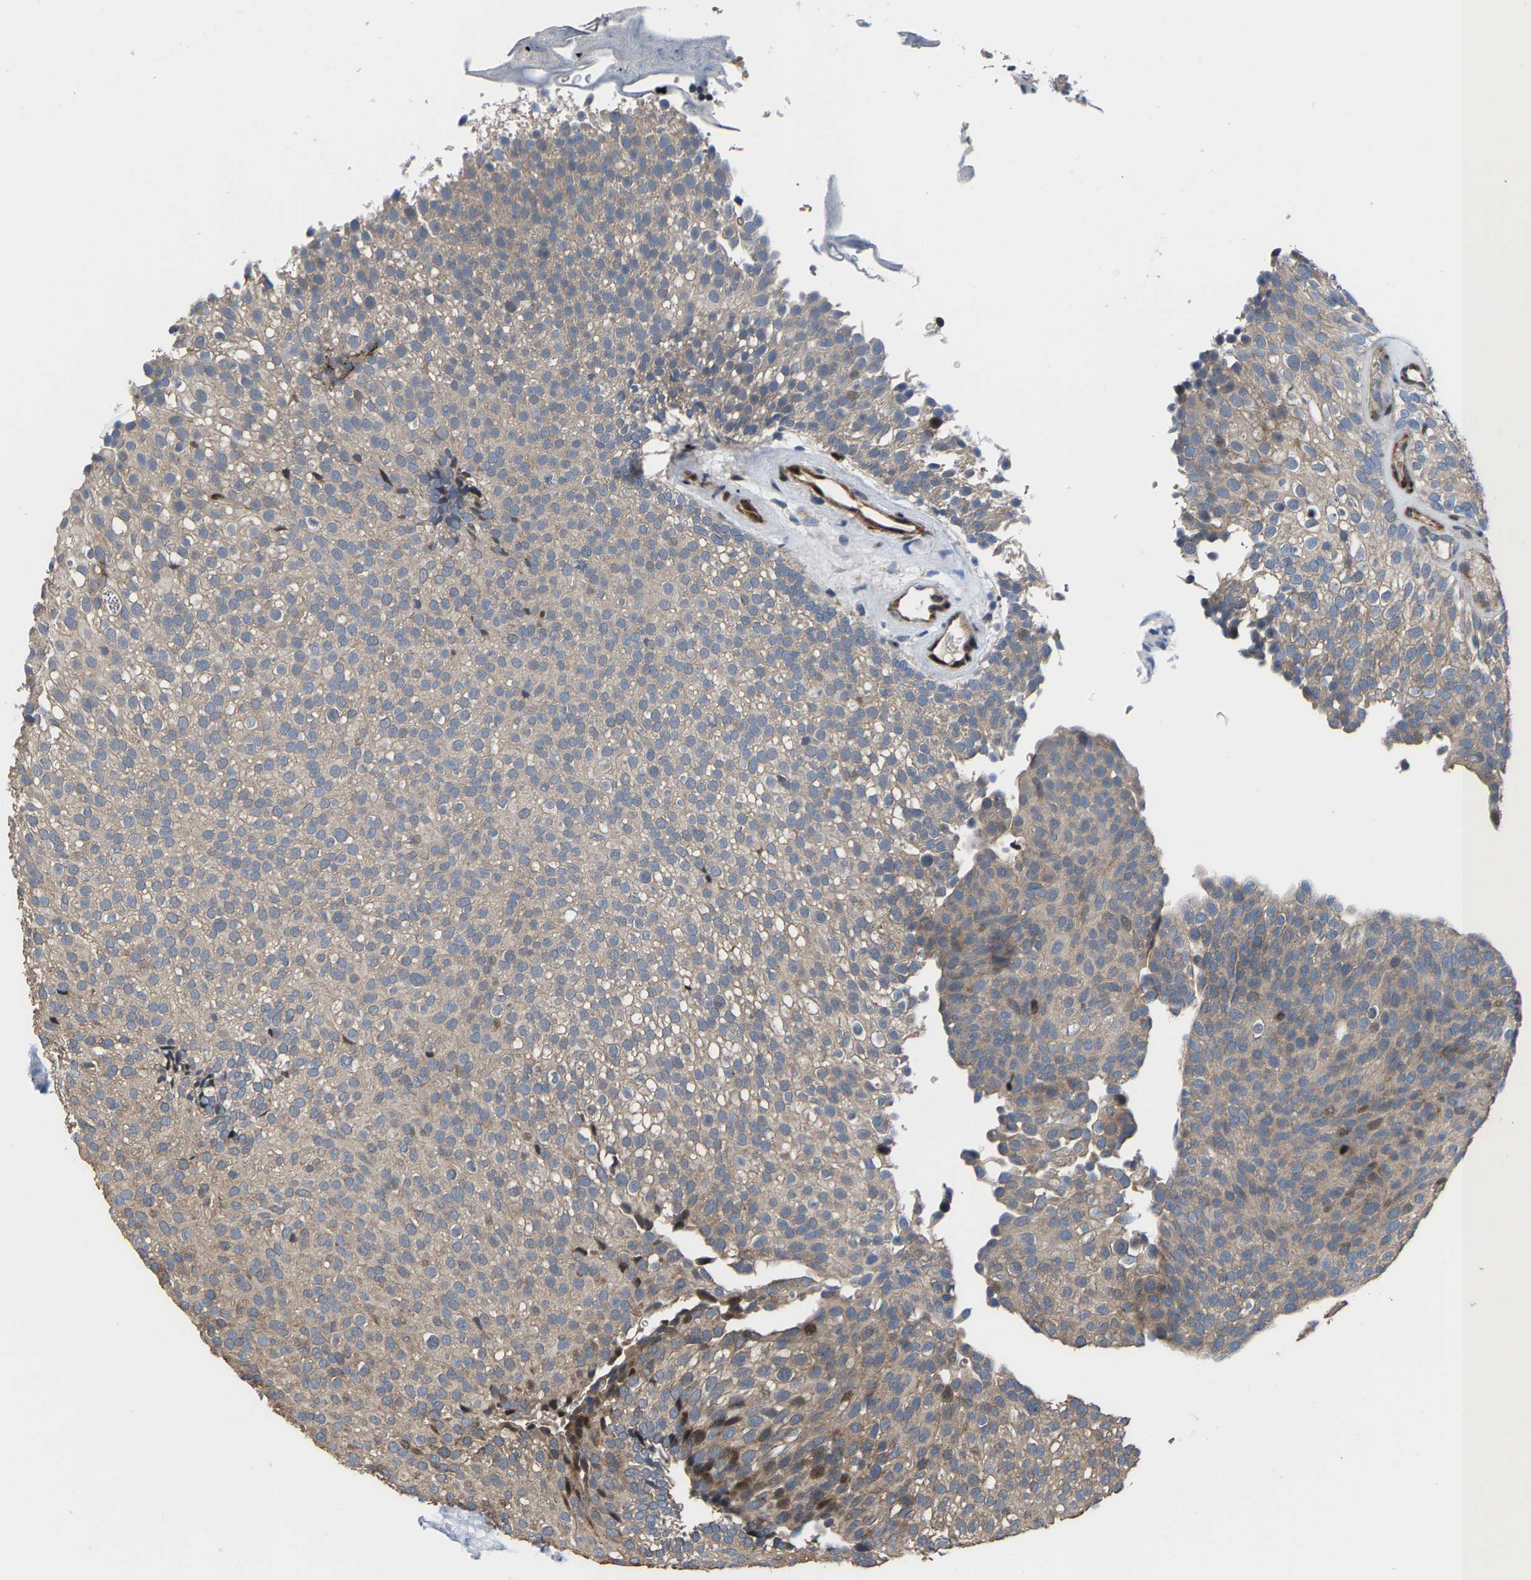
{"staining": {"intensity": "weak", "quantity": "<25%", "location": "cytoplasmic/membranous,nuclear"}, "tissue": "urothelial cancer", "cell_type": "Tumor cells", "image_type": "cancer", "snomed": [{"axis": "morphology", "description": "Urothelial carcinoma, Low grade"}, {"axis": "topography", "description": "Urinary bladder"}], "caption": "The image demonstrates no staining of tumor cells in urothelial cancer.", "gene": "HAUS6", "patient": {"sex": "male", "age": 78}}